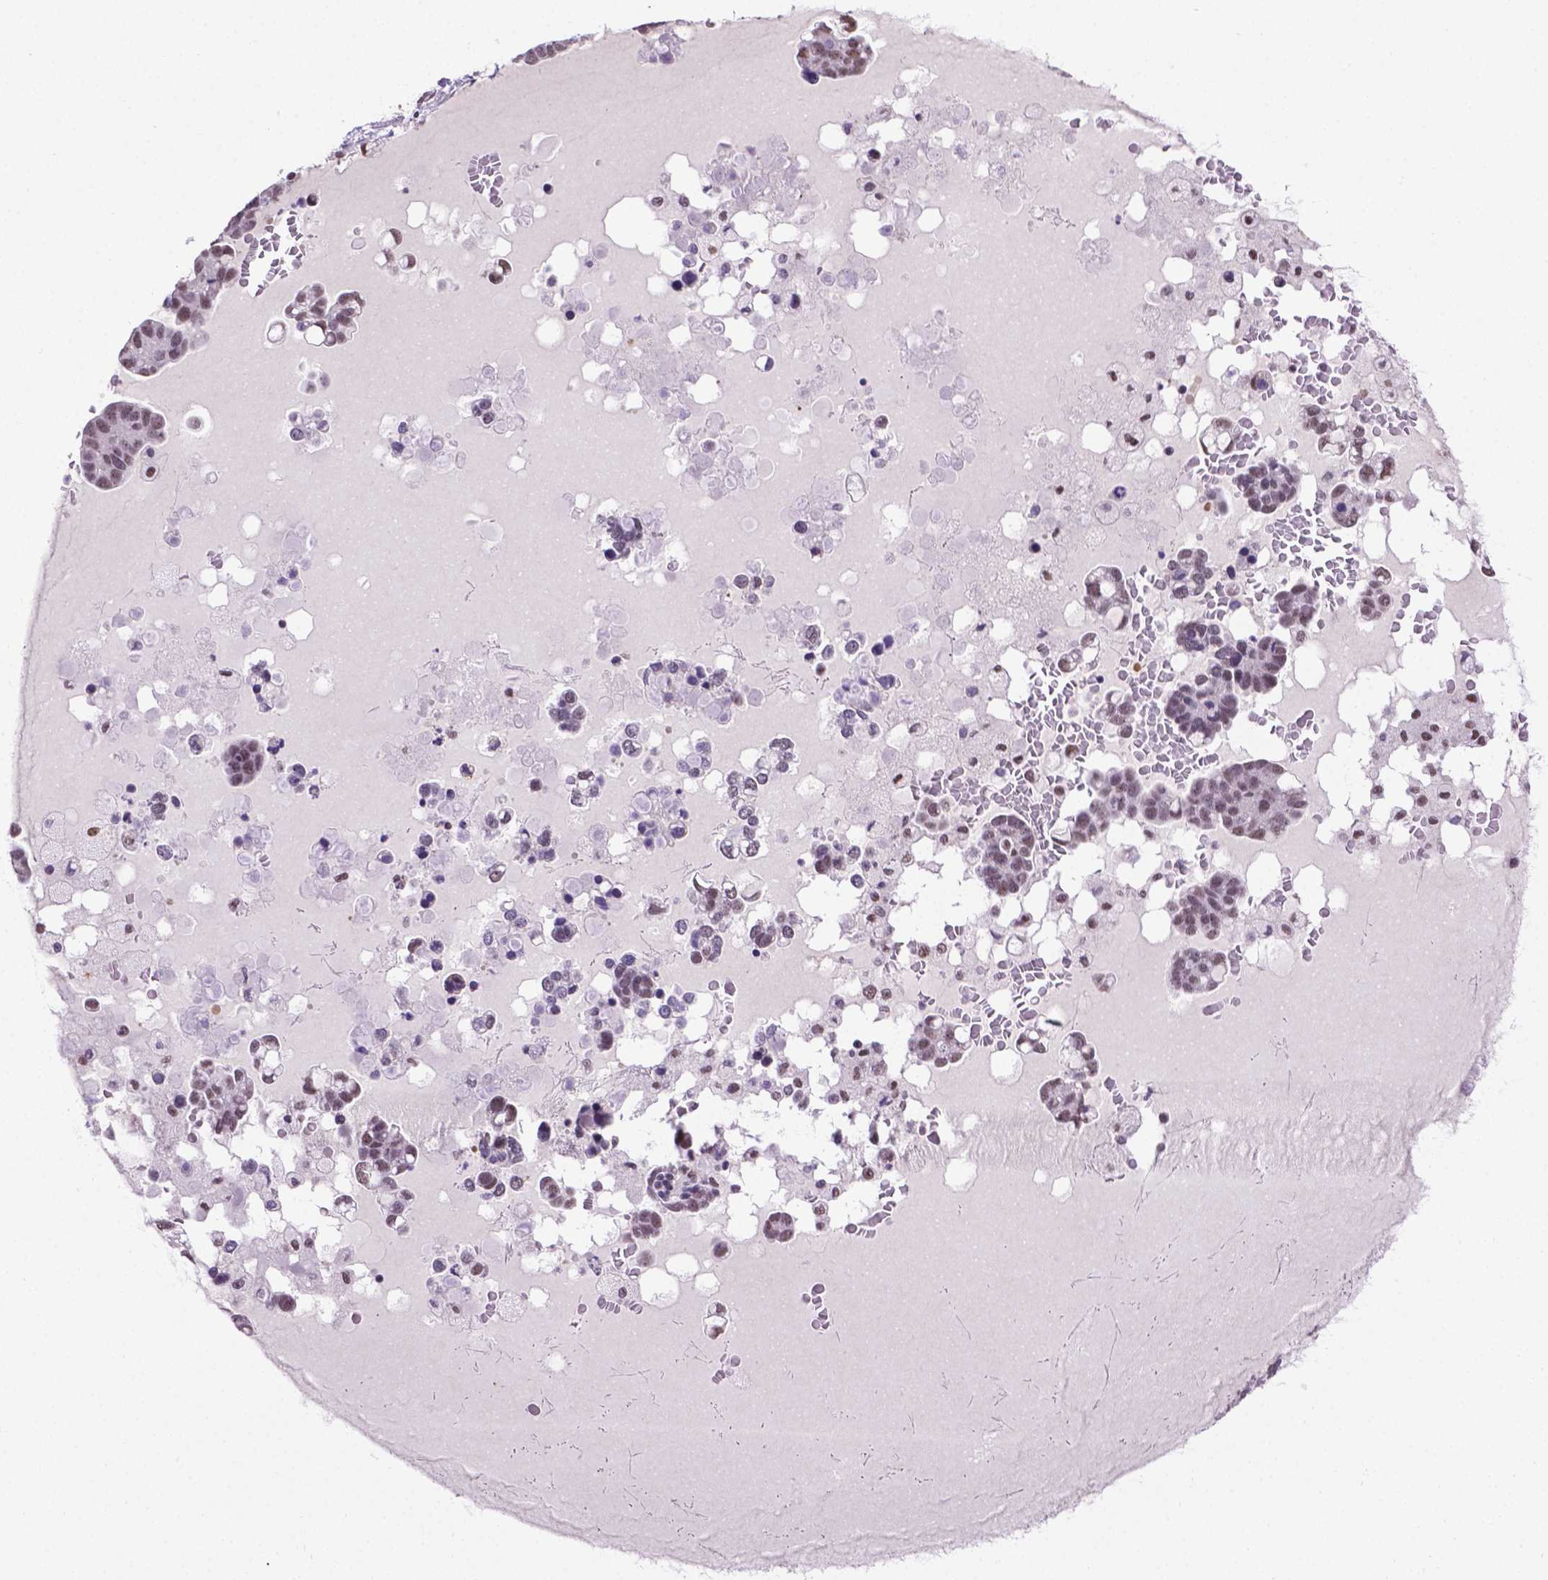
{"staining": {"intensity": "moderate", "quantity": "<25%", "location": "nuclear"}, "tissue": "ovarian cancer", "cell_type": "Tumor cells", "image_type": "cancer", "snomed": [{"axis": "morphology", "description": "Cystadenocarcinoma, serous, NOS"}, {"axis": "topography", "description": "Ovary"}], "caption": "Serous cystadenocarcinoma (ovarian) stained for a protein (brown) shows moderate nuclear positive positivity in about <25% of tumor cells.", "gene": "ABI2", "patient": {"sex": "female", "age": 54}}